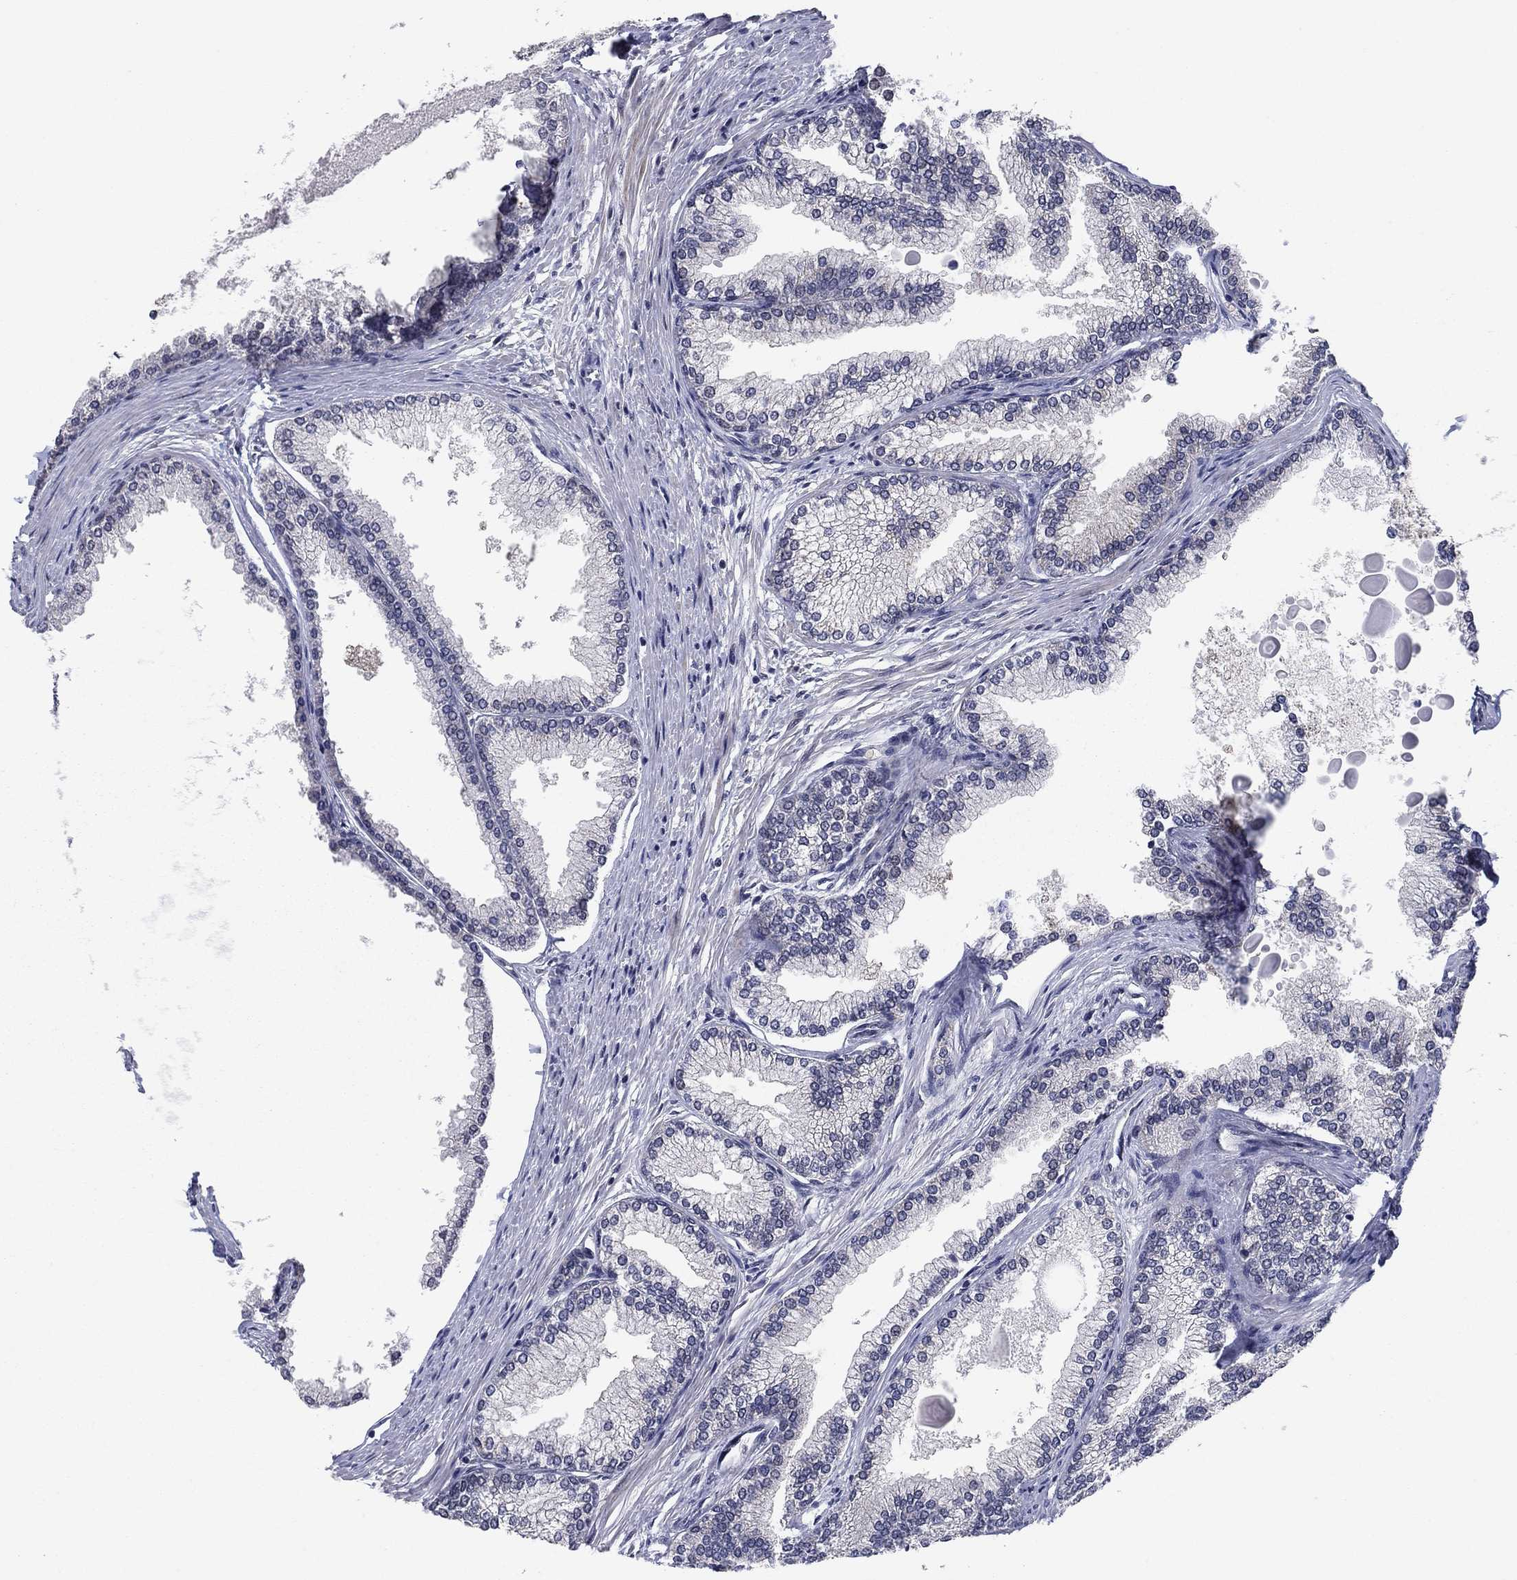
{"staining": {"intensity": "weak", "quantity": "25%-75%", "location": "cytoplasmic/membranous"}, "tissue": "prostate", "cell_type": "Glandular cells", "image_type": "normal", "snomed": [{"axis": "morphology", "description": "Normal tissue, NOS"}, {"axis": "topography", "description": "Prostate"}], "caption": "Protein staining of benign prostate exhibits weak cytoplasmic/membranous positivity in approximately 25%-75% of glandular cells. Immunohistochemistry (ihc) stains the protein of interest in brown and the nuclei are stained blue.", "gene": "PSMC1", "patient": {"sex": "male", "age": 72}}